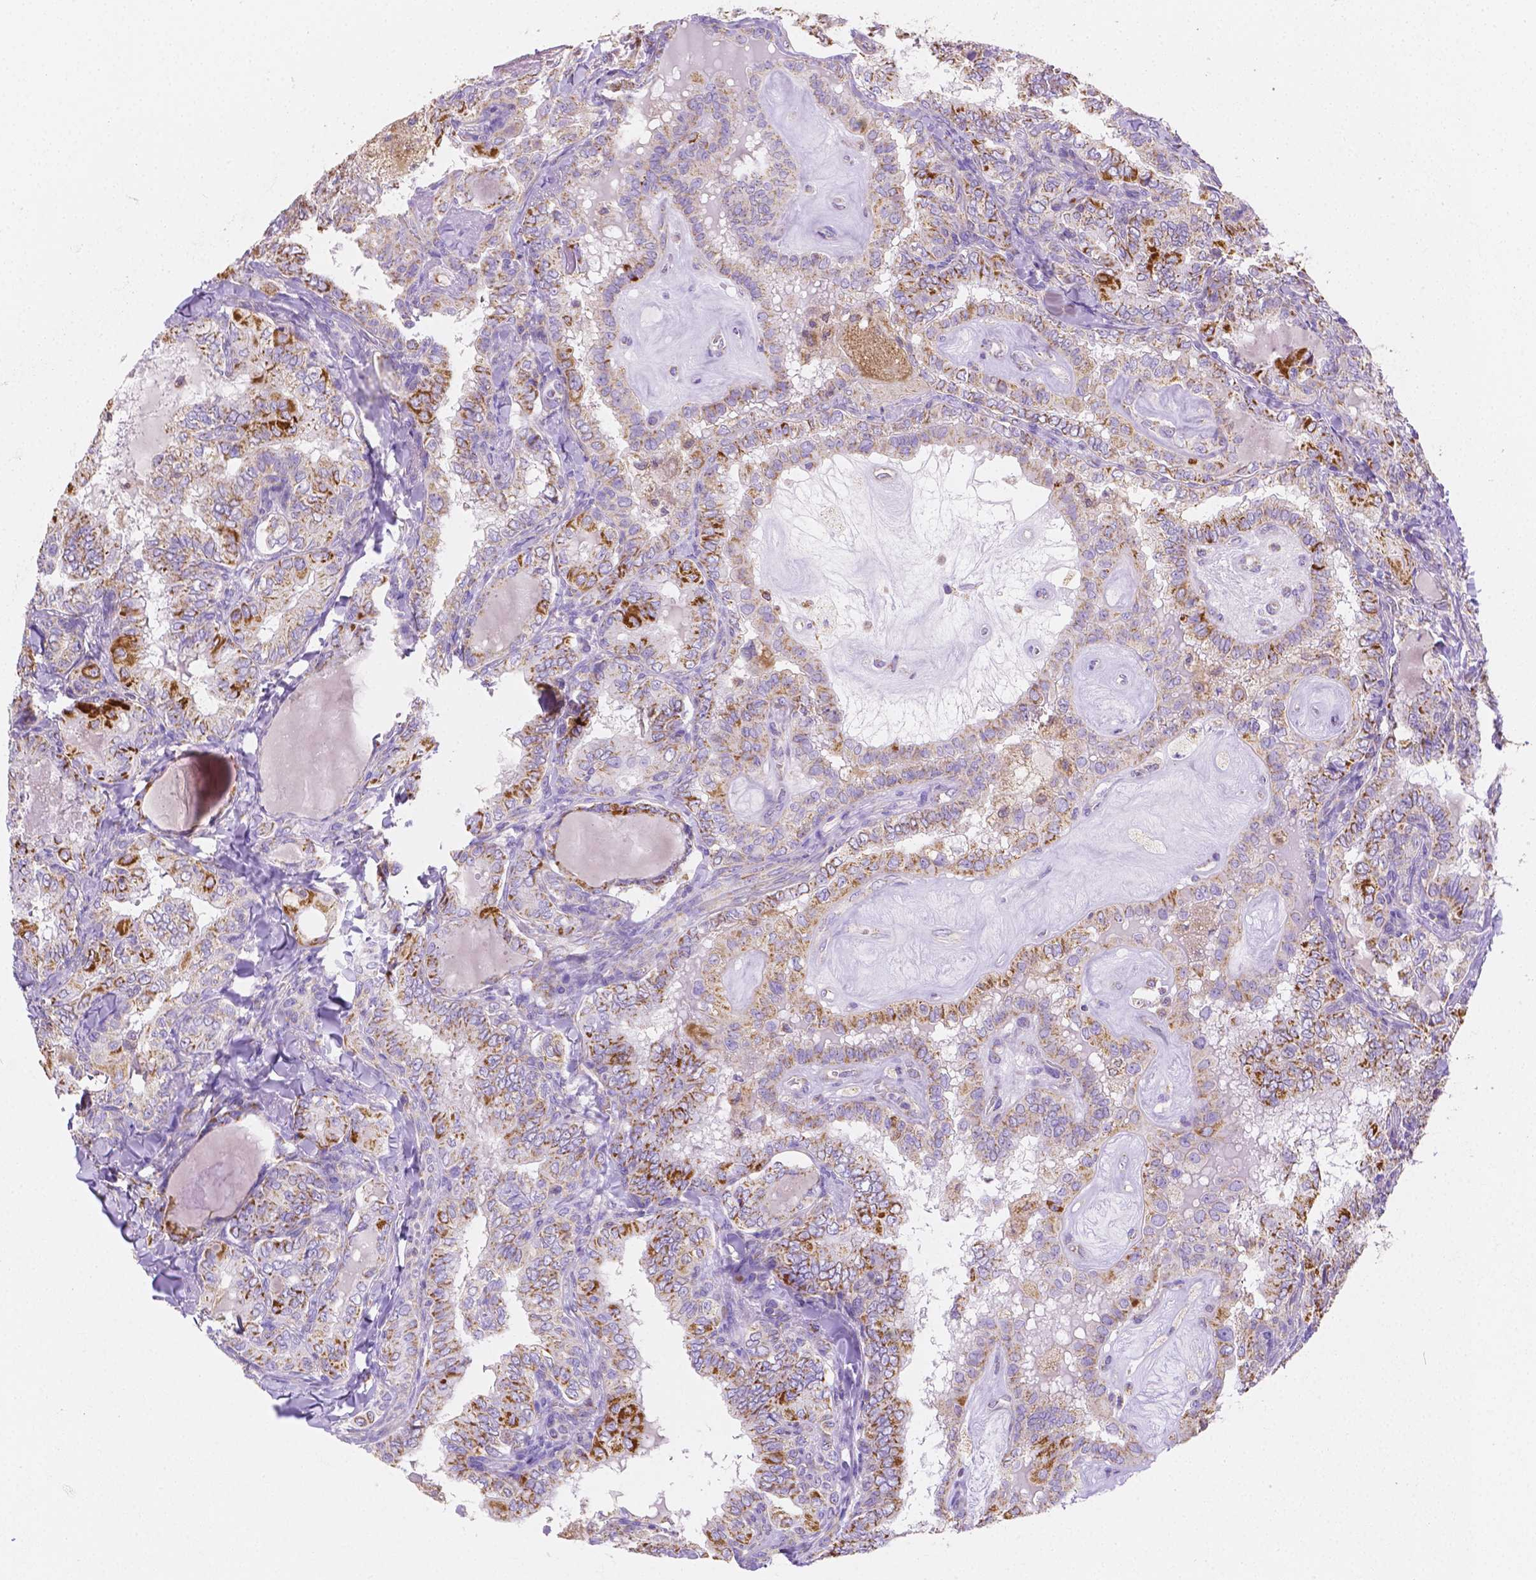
{"staining": {"intensity": "strong", "quantity": "<25%", "location": "cytoplasmic/membranous"}, "tissue": "thyroid cancer", "cell_type": "Tumor cells", "image_type": "cancer", "snomed": [{"axis": "morphology", "description": "Papillary adenocarcinoma, NOS"}, {"axis": "topography", "description": "Thyroid gland"}], "caption": "IHC histopathology image of neoplastic tissue: papillary adenocarcinoma (thyroid) stained using IHC reveals medium levels of strong protein expression localized specifically in the cytoplasmic/membranous of tumor cells, appearing as a cytoplasmic/membranous brown color.", "gene": "SGTB", "patient": {"sex": "female", "age": 75}}